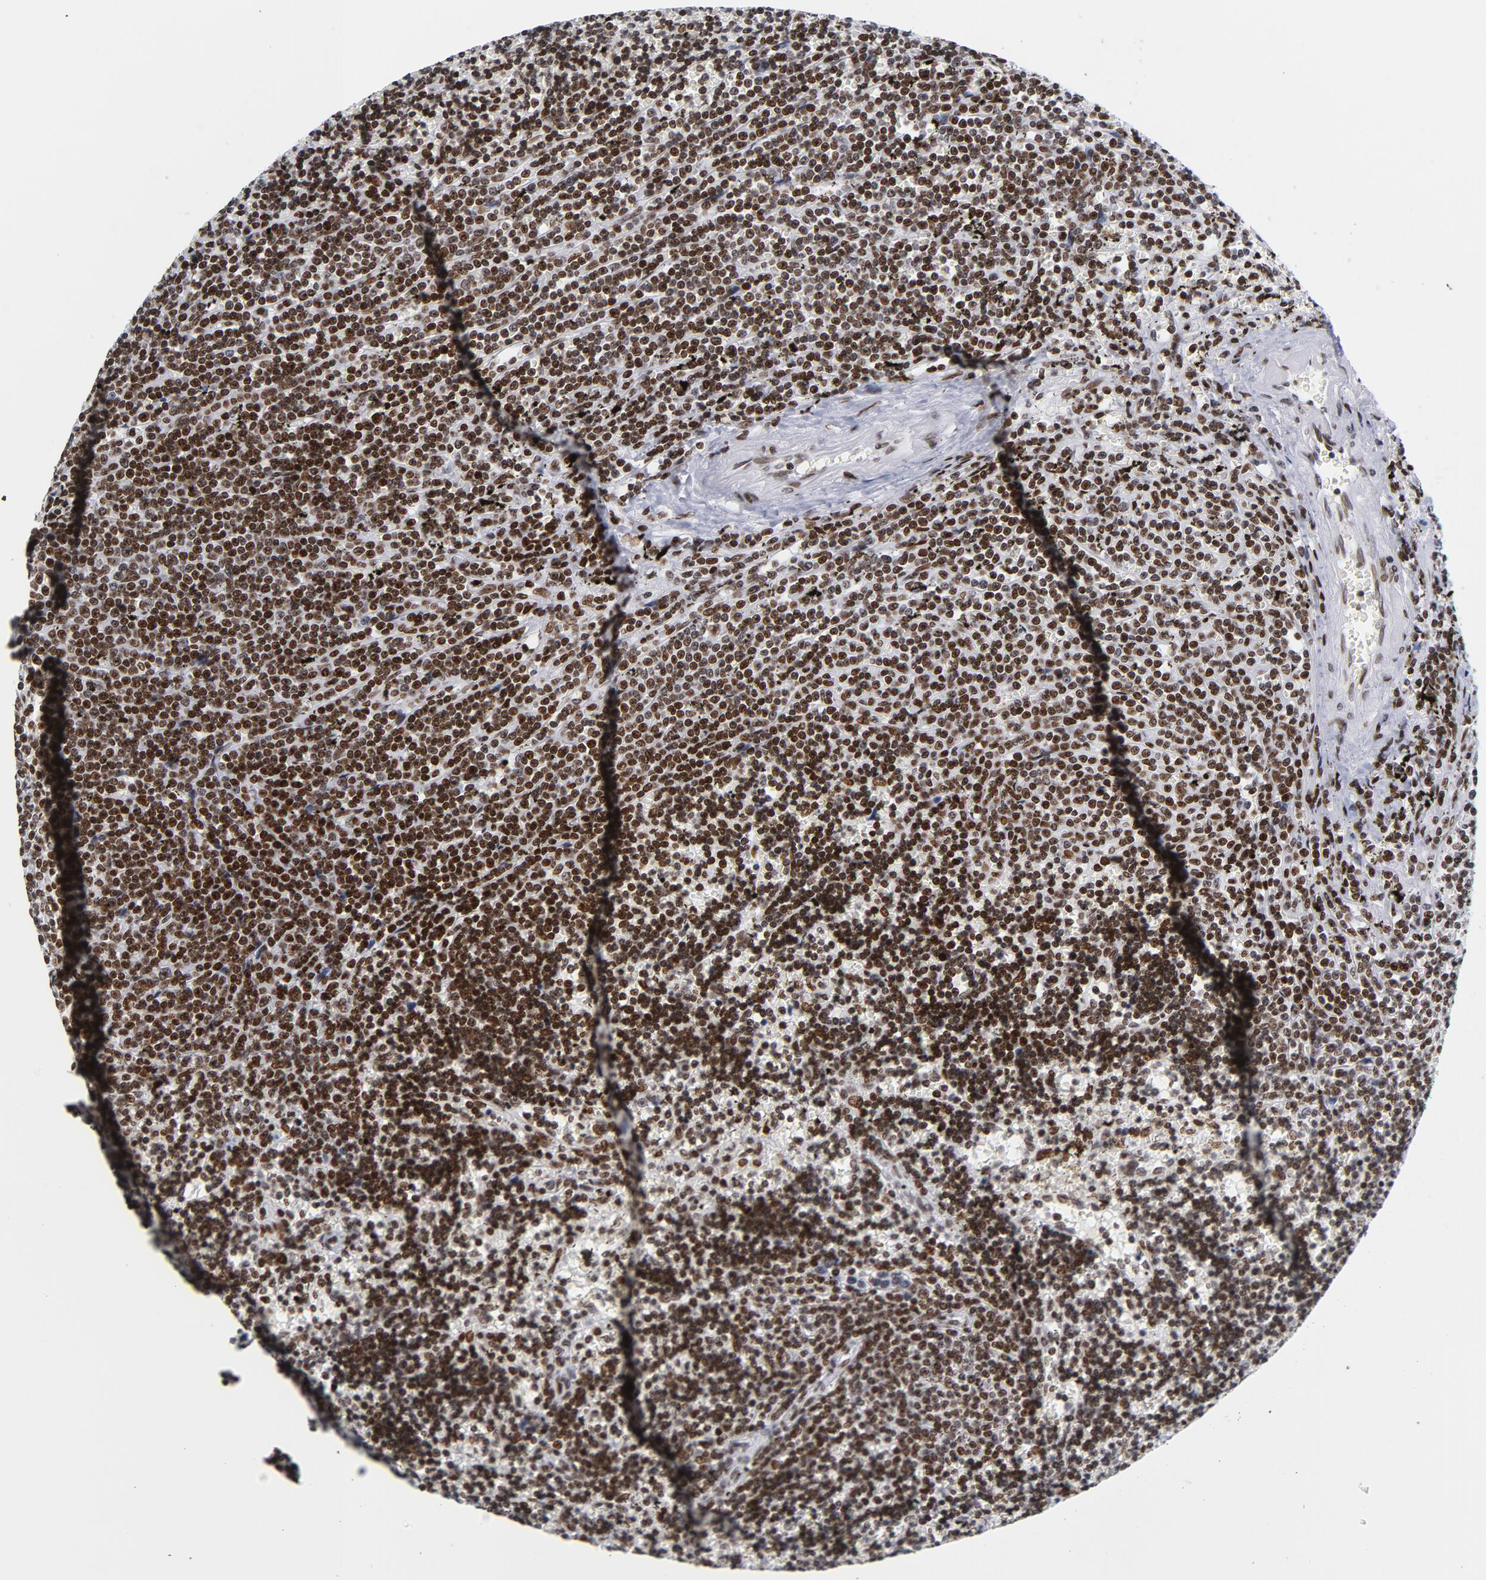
{"staining": {"intensity": "moderate", "quantity": ">75%", "location": "nuclear"}, "tissue": "lymphoma", "cell_type": "Tumor cells", "image_type": "cancer", "snomed": [{"axis": "morphology", "description": "Malignant lymphoma, non-Hodgkin's type, Low grade"}, {"axis": "topography", "description": "Spleen"}], "caption": "Immunohistochemistry (IHC) (DAB (3,3'-diaminobenzidine)) staining of human lymphoma displays moderate nuclear protein expression in approximately >75% of tumor cells.", "gene": "TOP2B", "patient": {"sex": "male", "age": 60}}